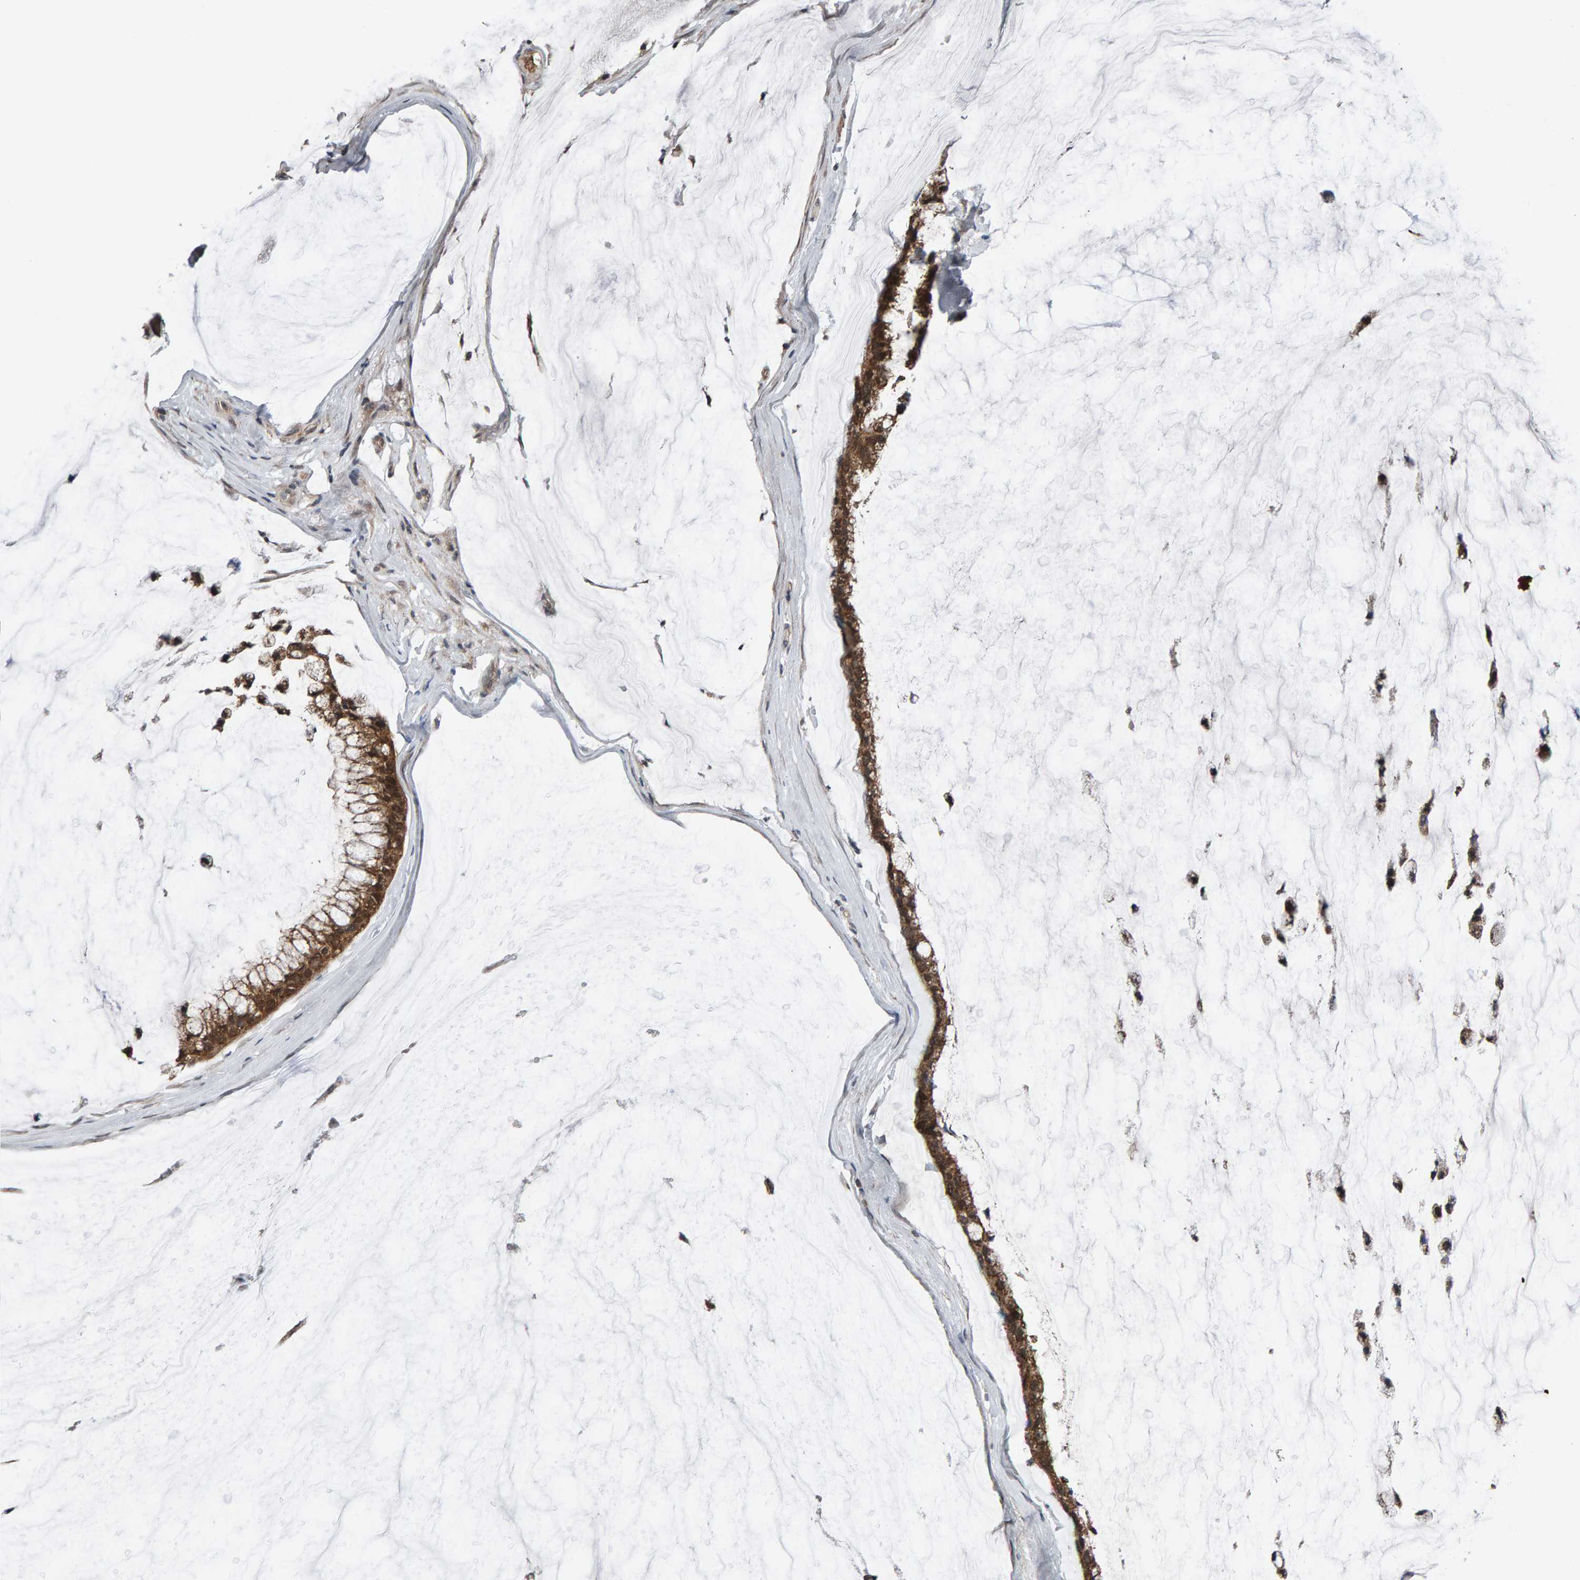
{"staining": {"intensity": "moderate", "quantity": ">75%", "location": "cytoplasmic/membranous"}, "tissue": "ovarian cancer", "cell_type": "Tumor cells", "image_type": "cancer", "snomed": [{"axis": "morphology", "description": "Cystadenocarcinoma, mucinous, NOS"}, {"axis": "topography", "description": "Ovary"}], "caption": "A brown stain shows moderate cytoplasmic/membranous staining of a protein in mucinous cystadenocarcinoma (ovarian) tumor cells.", "gene": "COASY", "patient": {"sex": "female", "age": 39}}